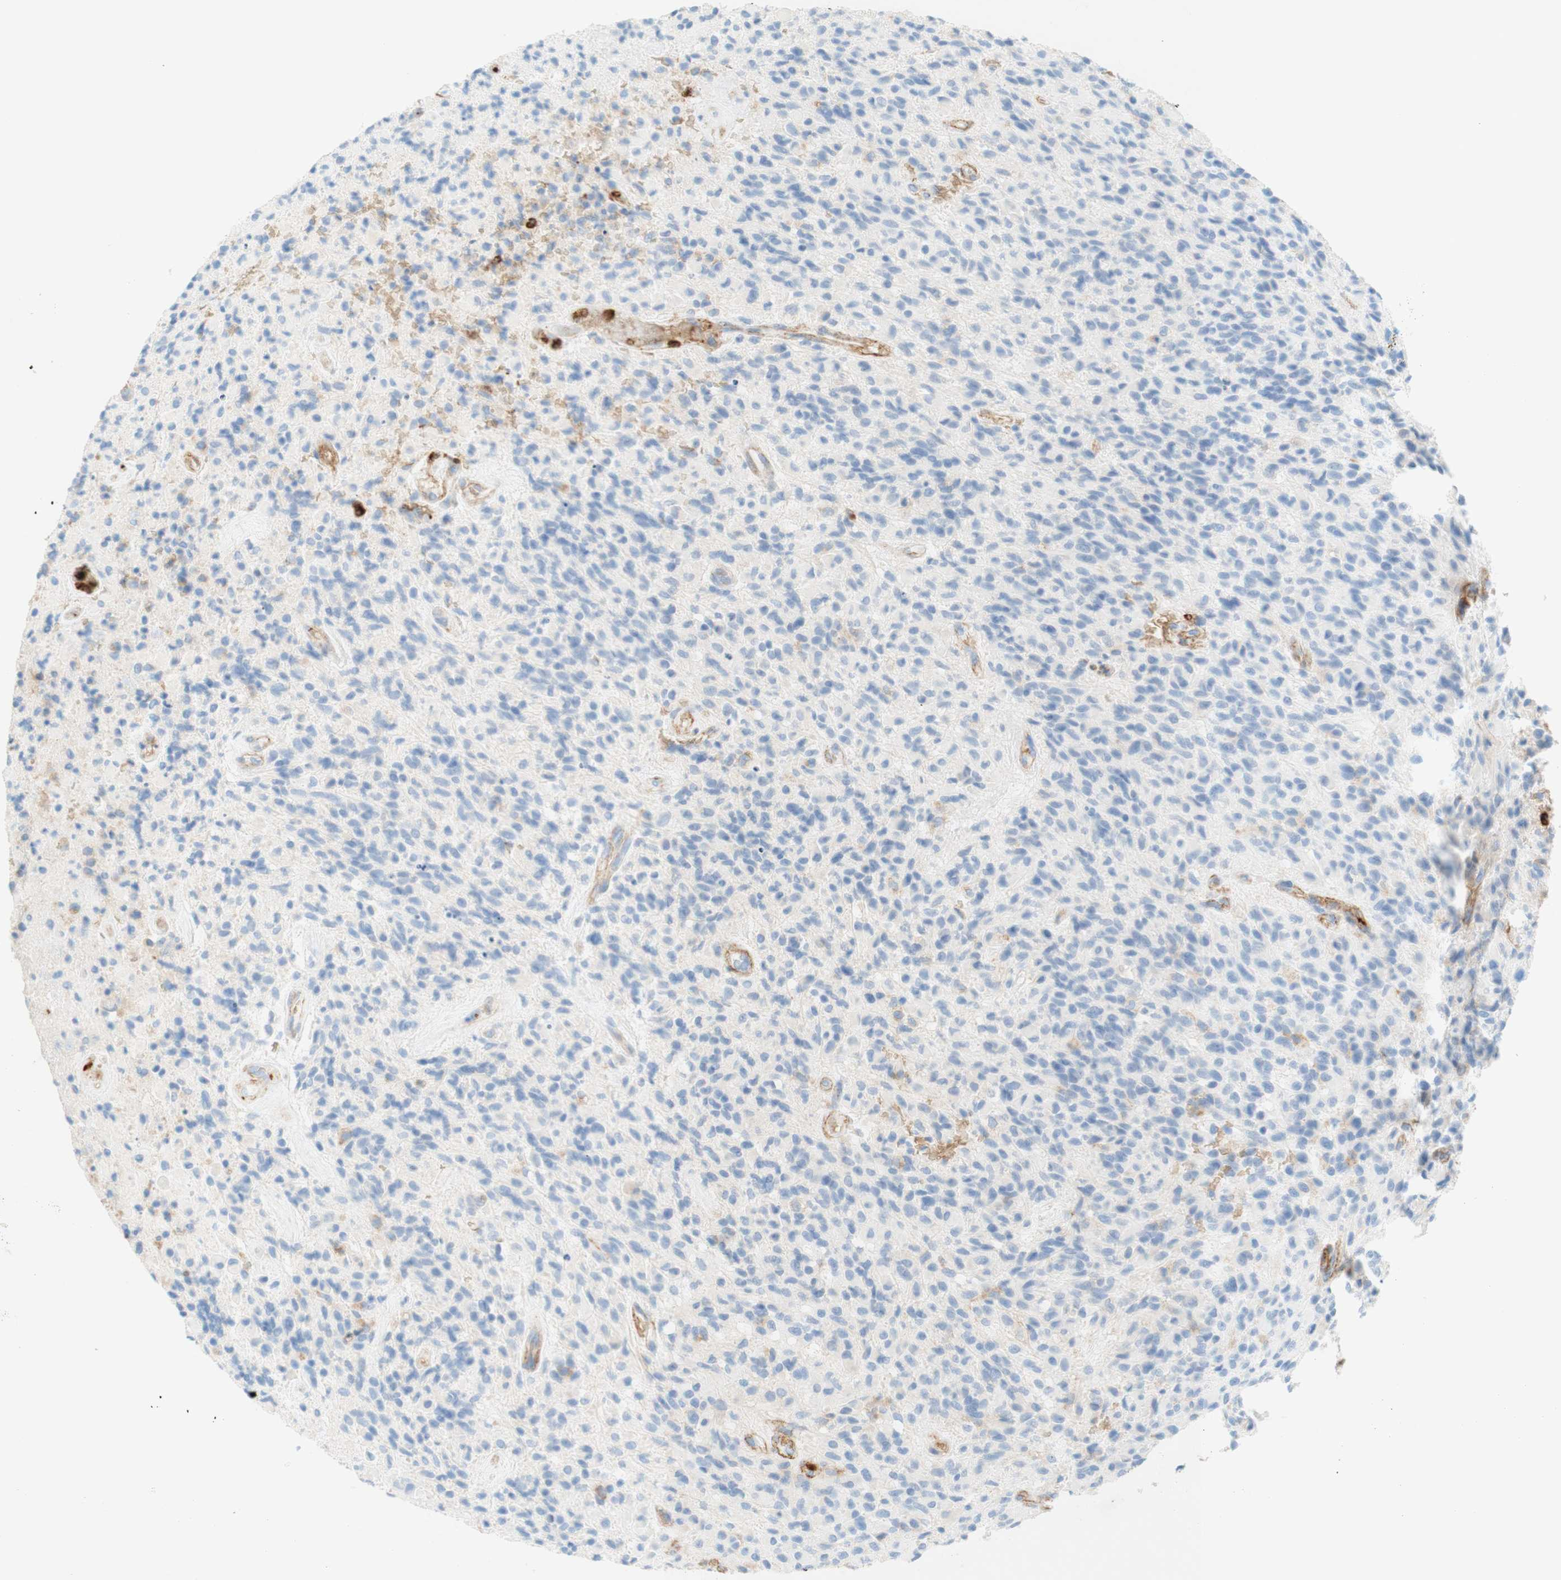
{"staining": {"intensity": "negative", "quantity": "none", "location": "none"}, "tissue": "glioma", "cell_type": "Tumor cells", "image_type": "cancer", "snomed": [{"axis": "morphology", "description": "Glioma, malignant, High grade"}, {"axis": "topography", "description": "Brain"}], "caption": "Image shows no protein staining in tumor cells of glioma tissue.", "gene": "STOM", "patient": {"sex": "male", "age": 71}}